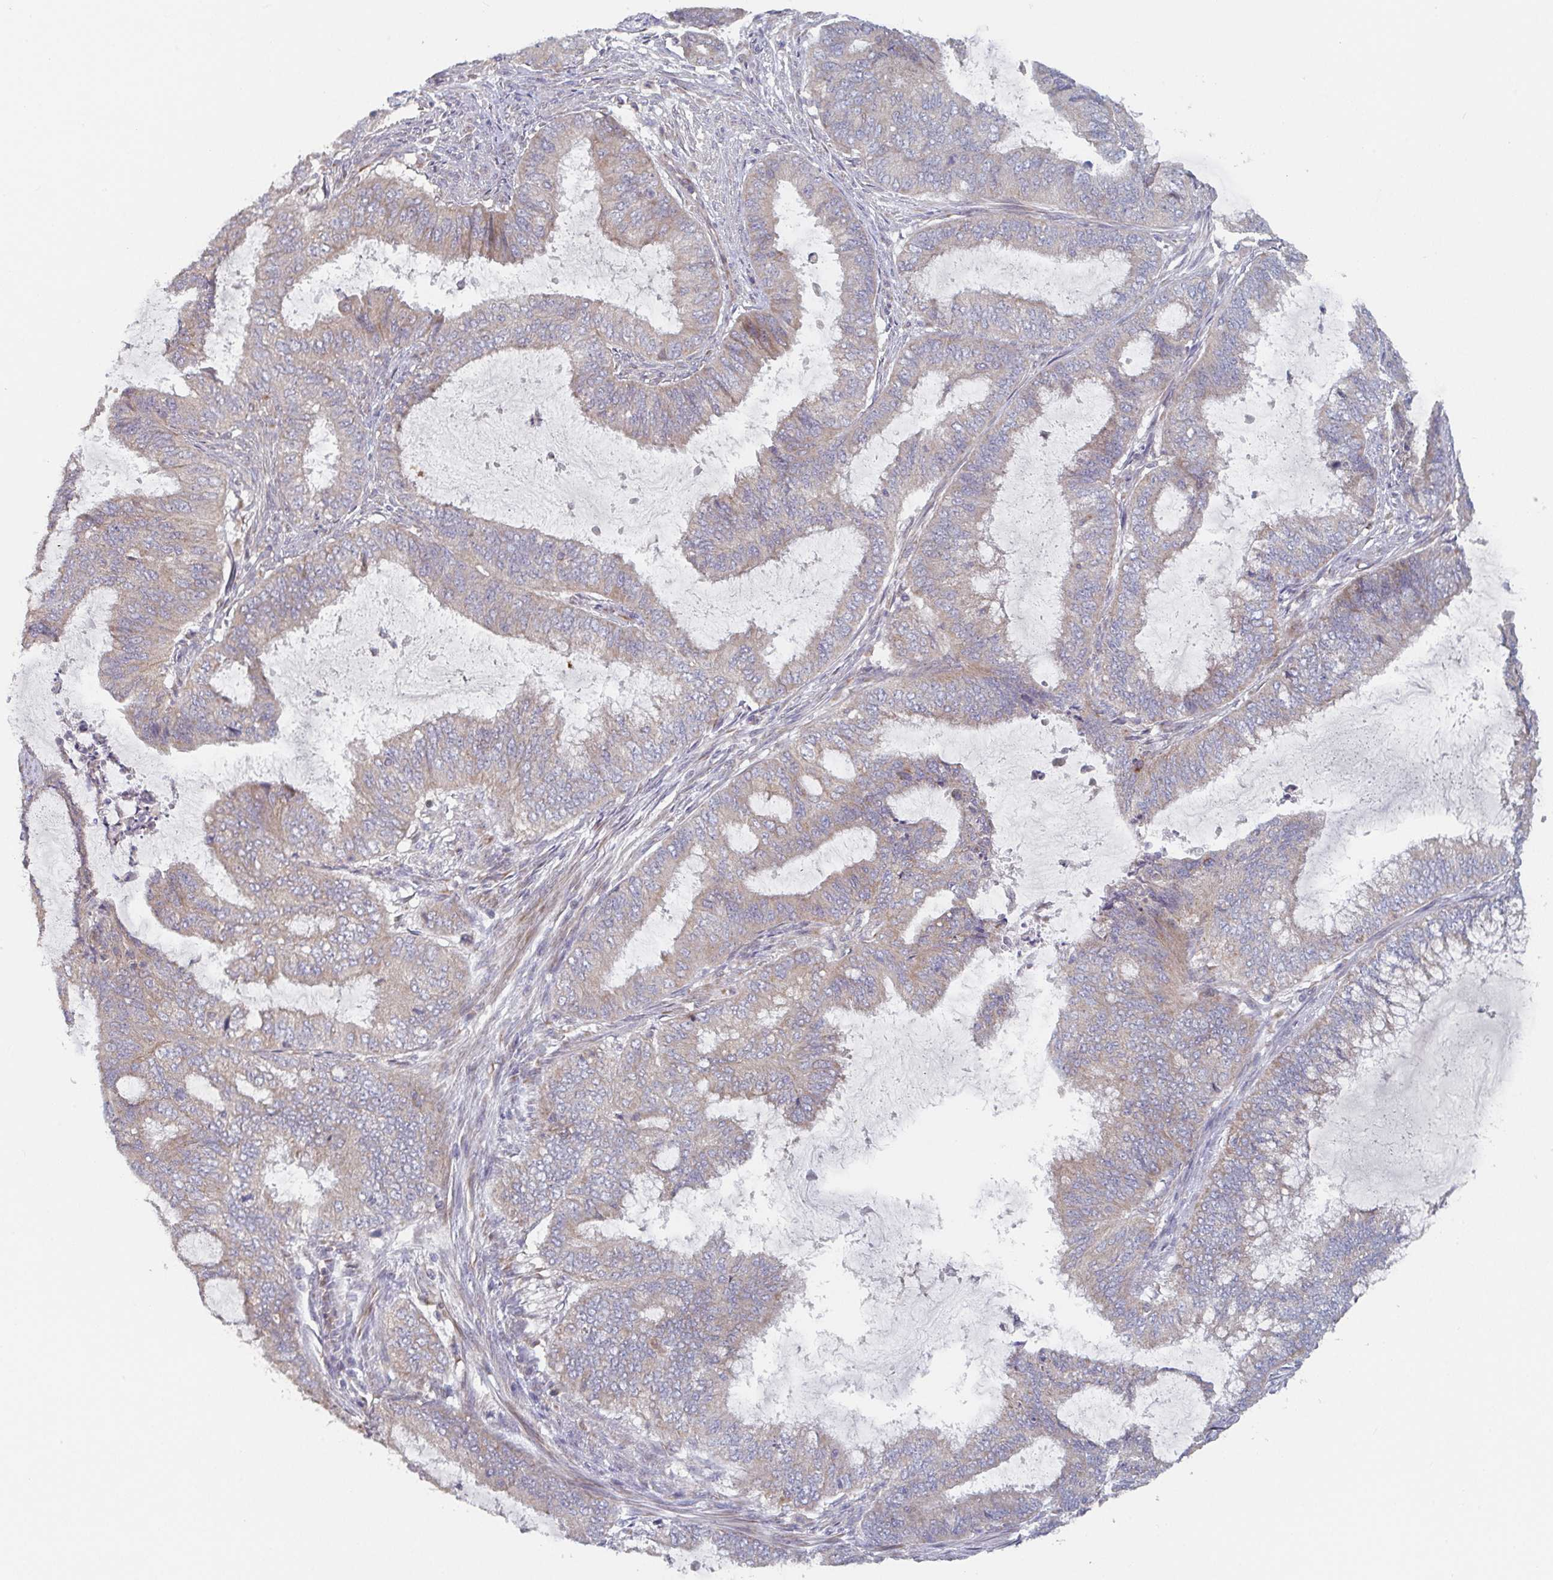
{"staining": {"intensity": "weak", "quantity": "25%-75%", "location": "cytoplasmic/membranous"}, "tissue": "endometrial cancer", "cell_type": "Tumor cells", "image_type": "cancer", "snomed": [{"axis": "morphology", "description": "Adenocarcinoma, NOS"}, {"axis": "topography", "description": "Endometrium"}], "caption": "Immunohistochemical staining of human adenocarcinoma (endometrial) exhibits low levels of weak cytoplasmic/membranous positivity in about 25%-75% of tumor cells. The protein of interest is stained brown, and the nuclei are stained in blue (DAB IHC with brightfield microscopy, high magnification).", "gene": "ELOVL1", "patient": {"sex": "female", "age": 51}}